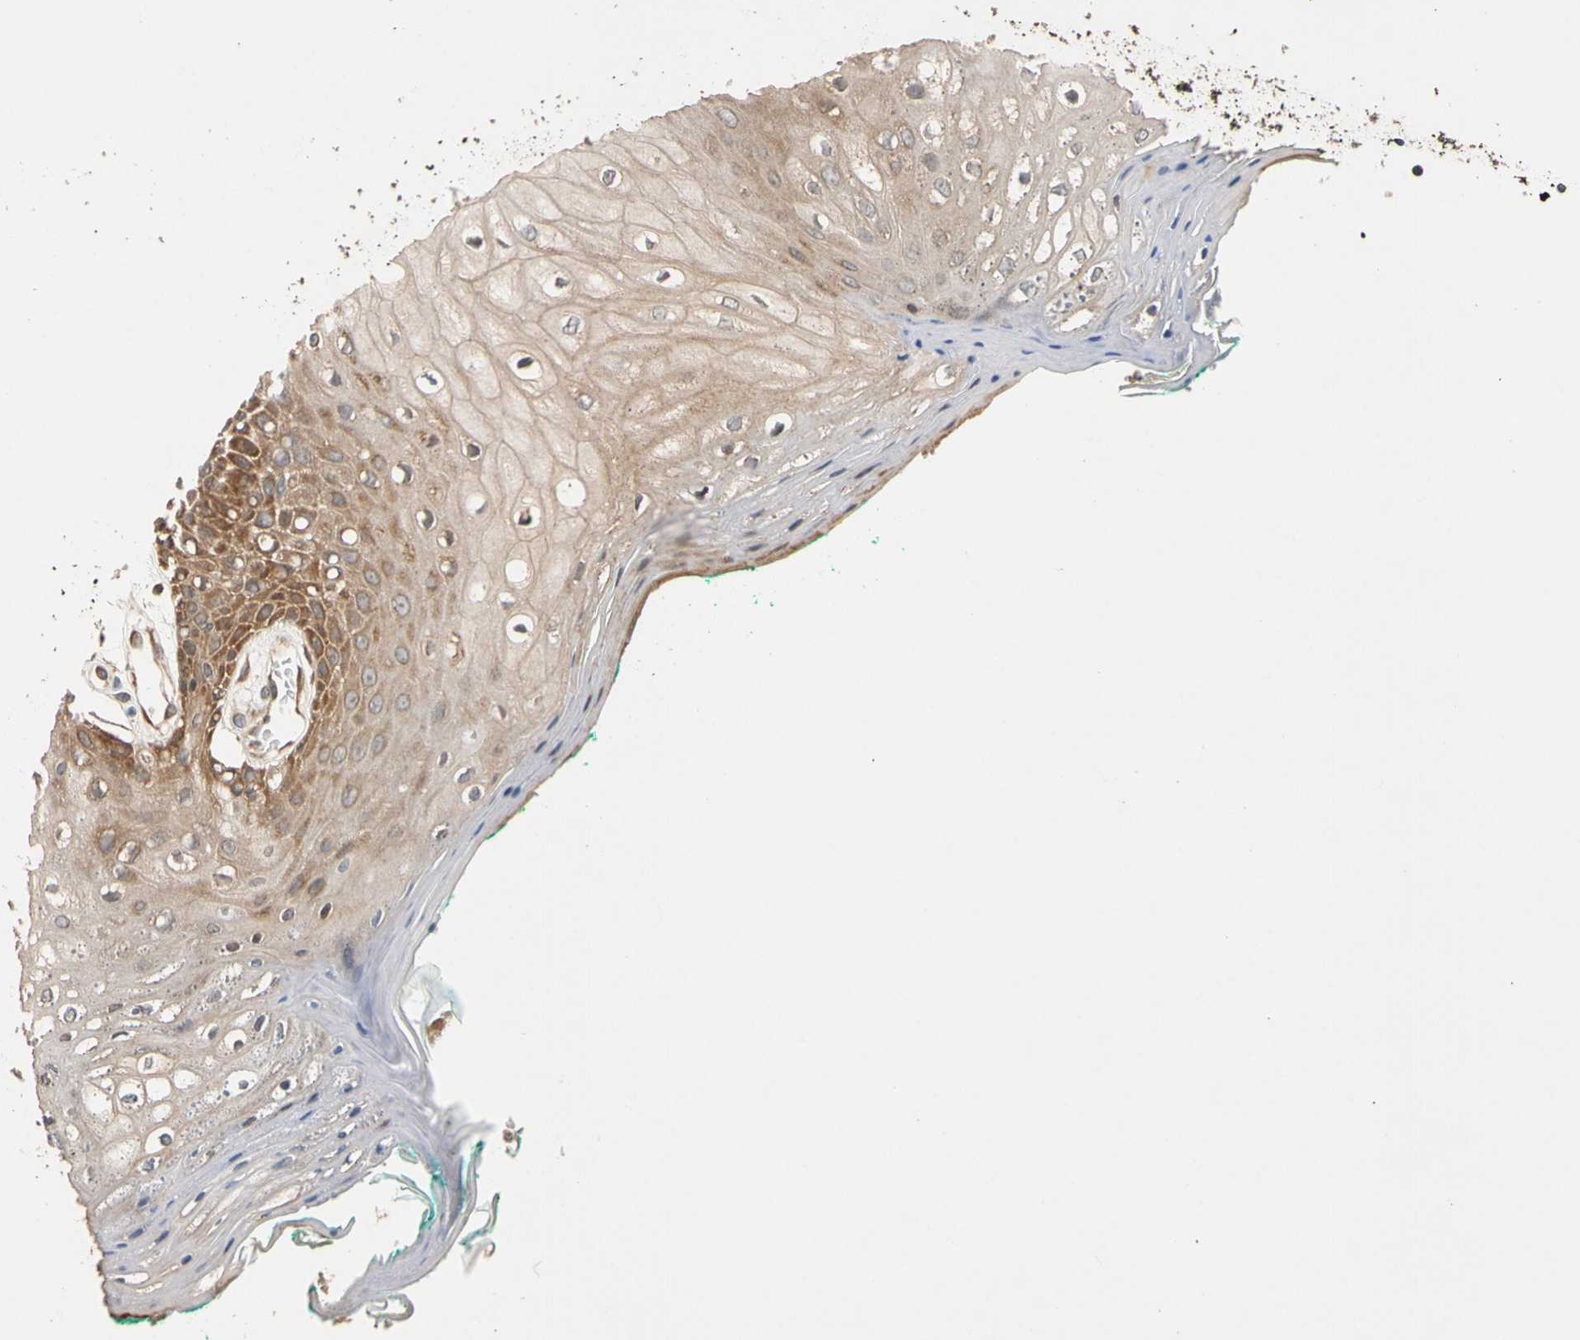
{"staining": {"intensity": "moderate", "quantity": ">75%", "location": "cytoplasmic/membranous"}, "tissue": "oral mucosa", "cell_type": "Squamous epithelial cells", "image_type": "normal", "snomed": [{"axis": "morphology", "description": "Normal tissue, NOS"}, {"axis": "morphology", "description": "Squamous cell carcinoma, NOS"}, {"axis": "topography", "description": "Skeletal muscle"}, {"axis": "topography", "description": "Oral tissue"}, {"axis": "topography", "description": "Head-Neck"}], "caption": "A brown stain shows moderate cytoplasmic/membranous staining of a protein in squamous epithelial cells of benign human oral mucosa.", "gene": "MRPS22", "patient": {"sex": "female", "age": 84}}